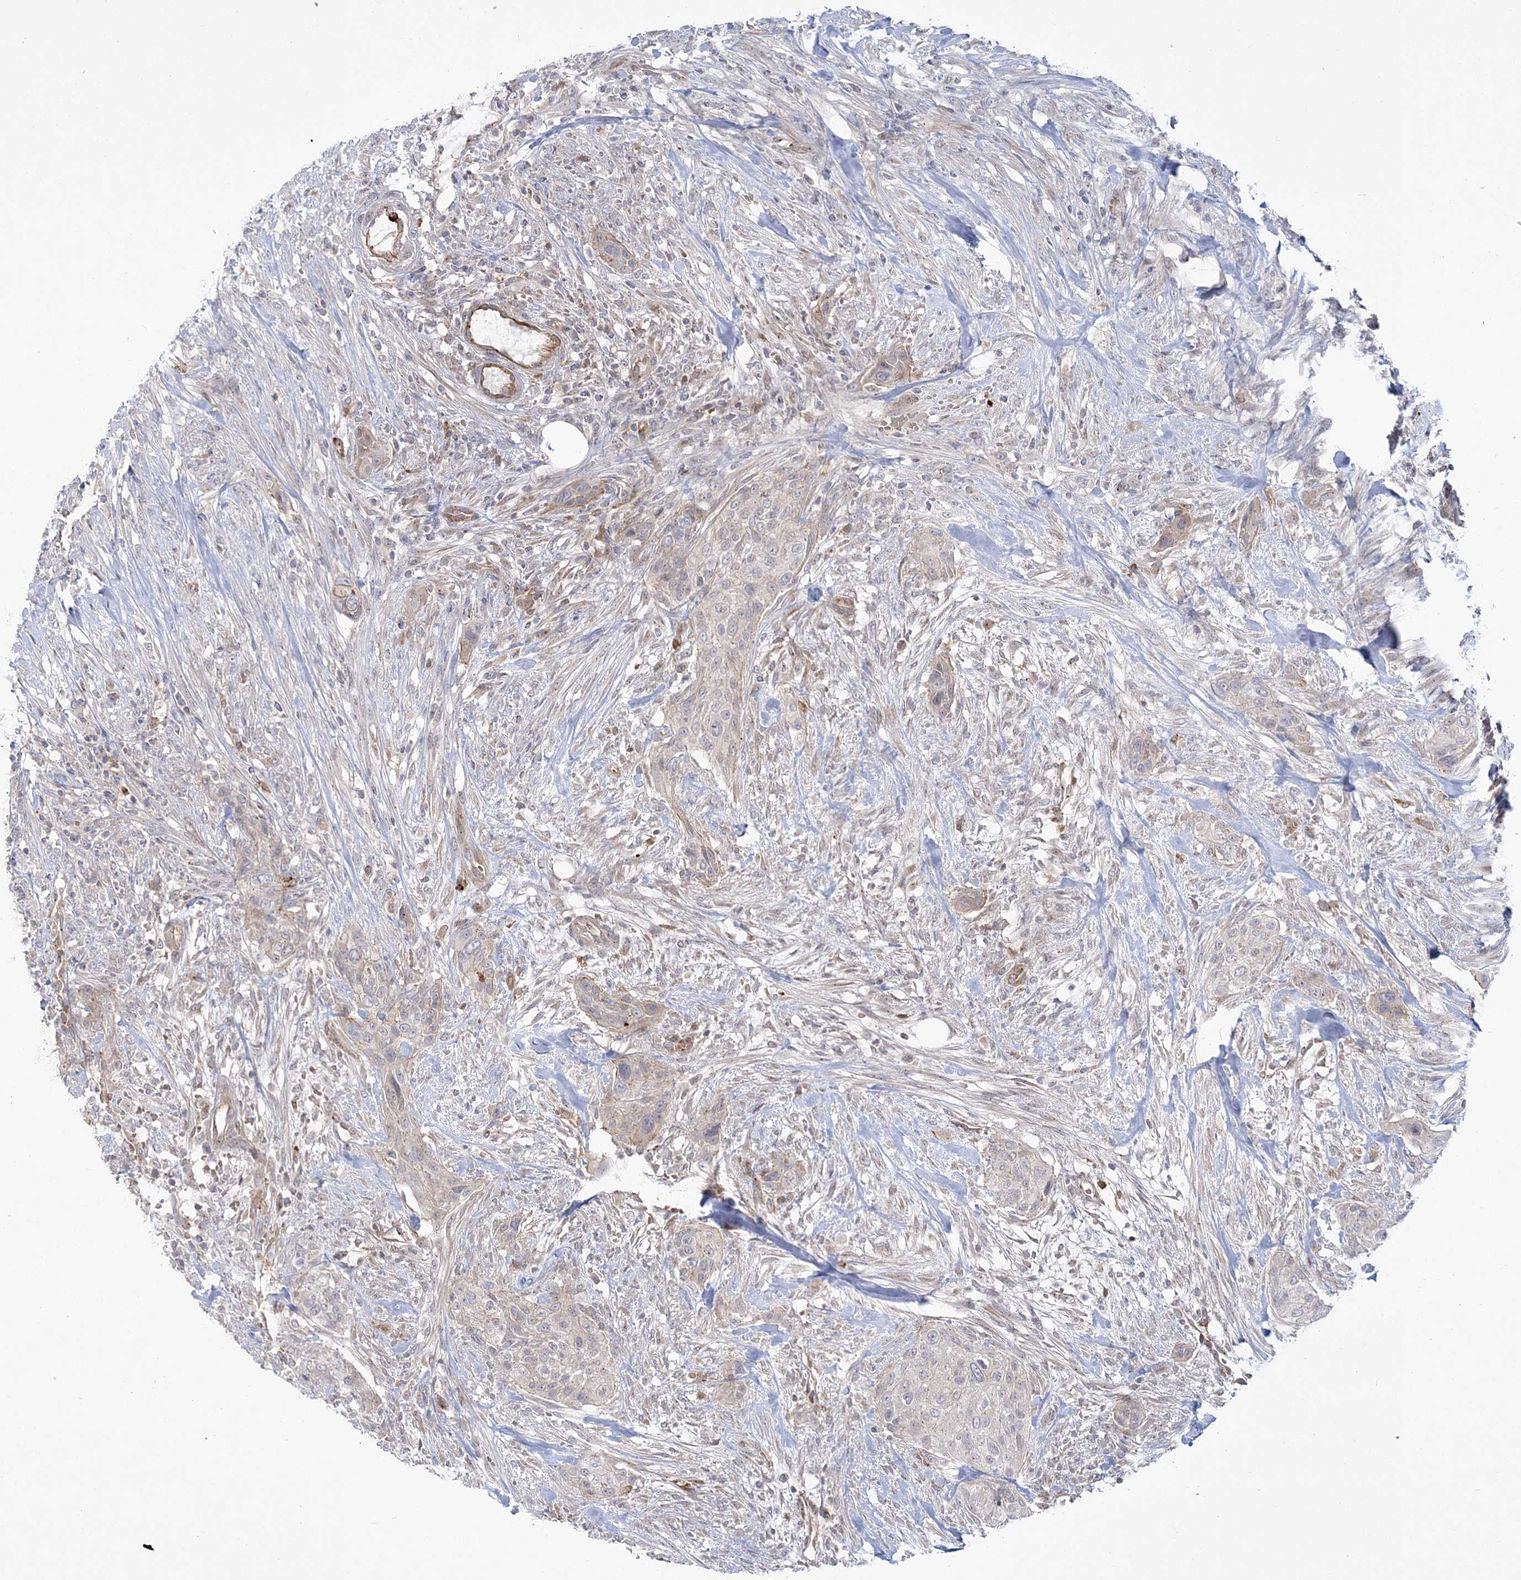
{"staining": {"intensity": "weak", "quantity": "<25%", "location": "cytoplasmic/membranous"}, "tissue": "urothelial cancer", "cell_type": "Tumor cells", "image_type": "cancer", "snomed": [{"axis": "morphology", "description": "Urothelial carcinoma, High grade"}, {"axis": "topography", "description": "Urinary bladder"}], "caption": "The image reveals no significant staining in tumor cells of high-grade urothelial carcinoma.", "gene": "ADAMTS12", "patient": {"sex": "male", "age": 35}}